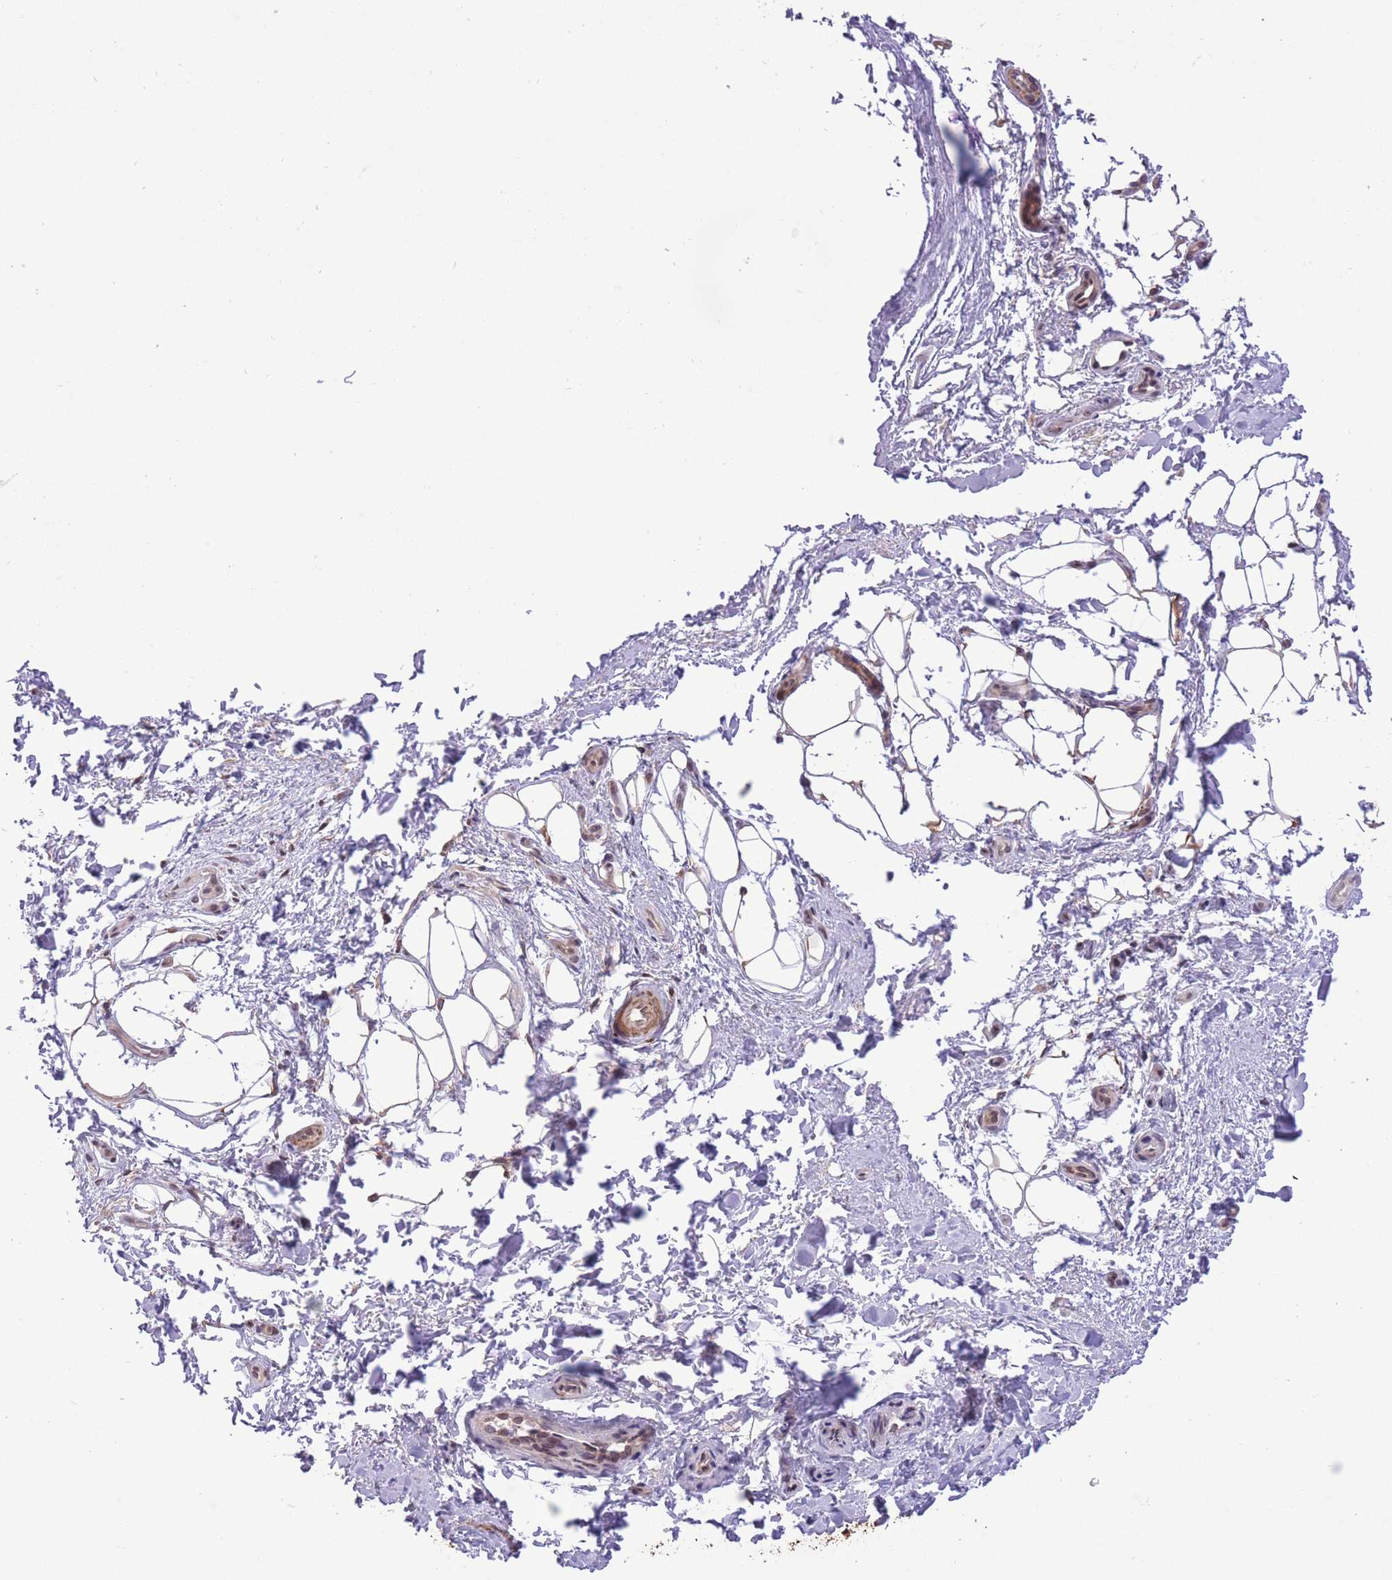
{"staining": {"intensity": "negative", "quantity": "none", "location": "none"}, "tissue": "adipose tissue", "cell_type": "Adipocytes", "image_type": "normal", "snomed": [{"axis": "morphology", "description": "Normal tissue, NOS"}, {"axis": "topography", "description": "Peripheral nerve tissue"}], "caption": "Human adipose tissue stained for a protein using IHC exhibits no staining in adipocytes.", "gene": "ZBED5", "patient": {"sex": "female", "age": 61}}